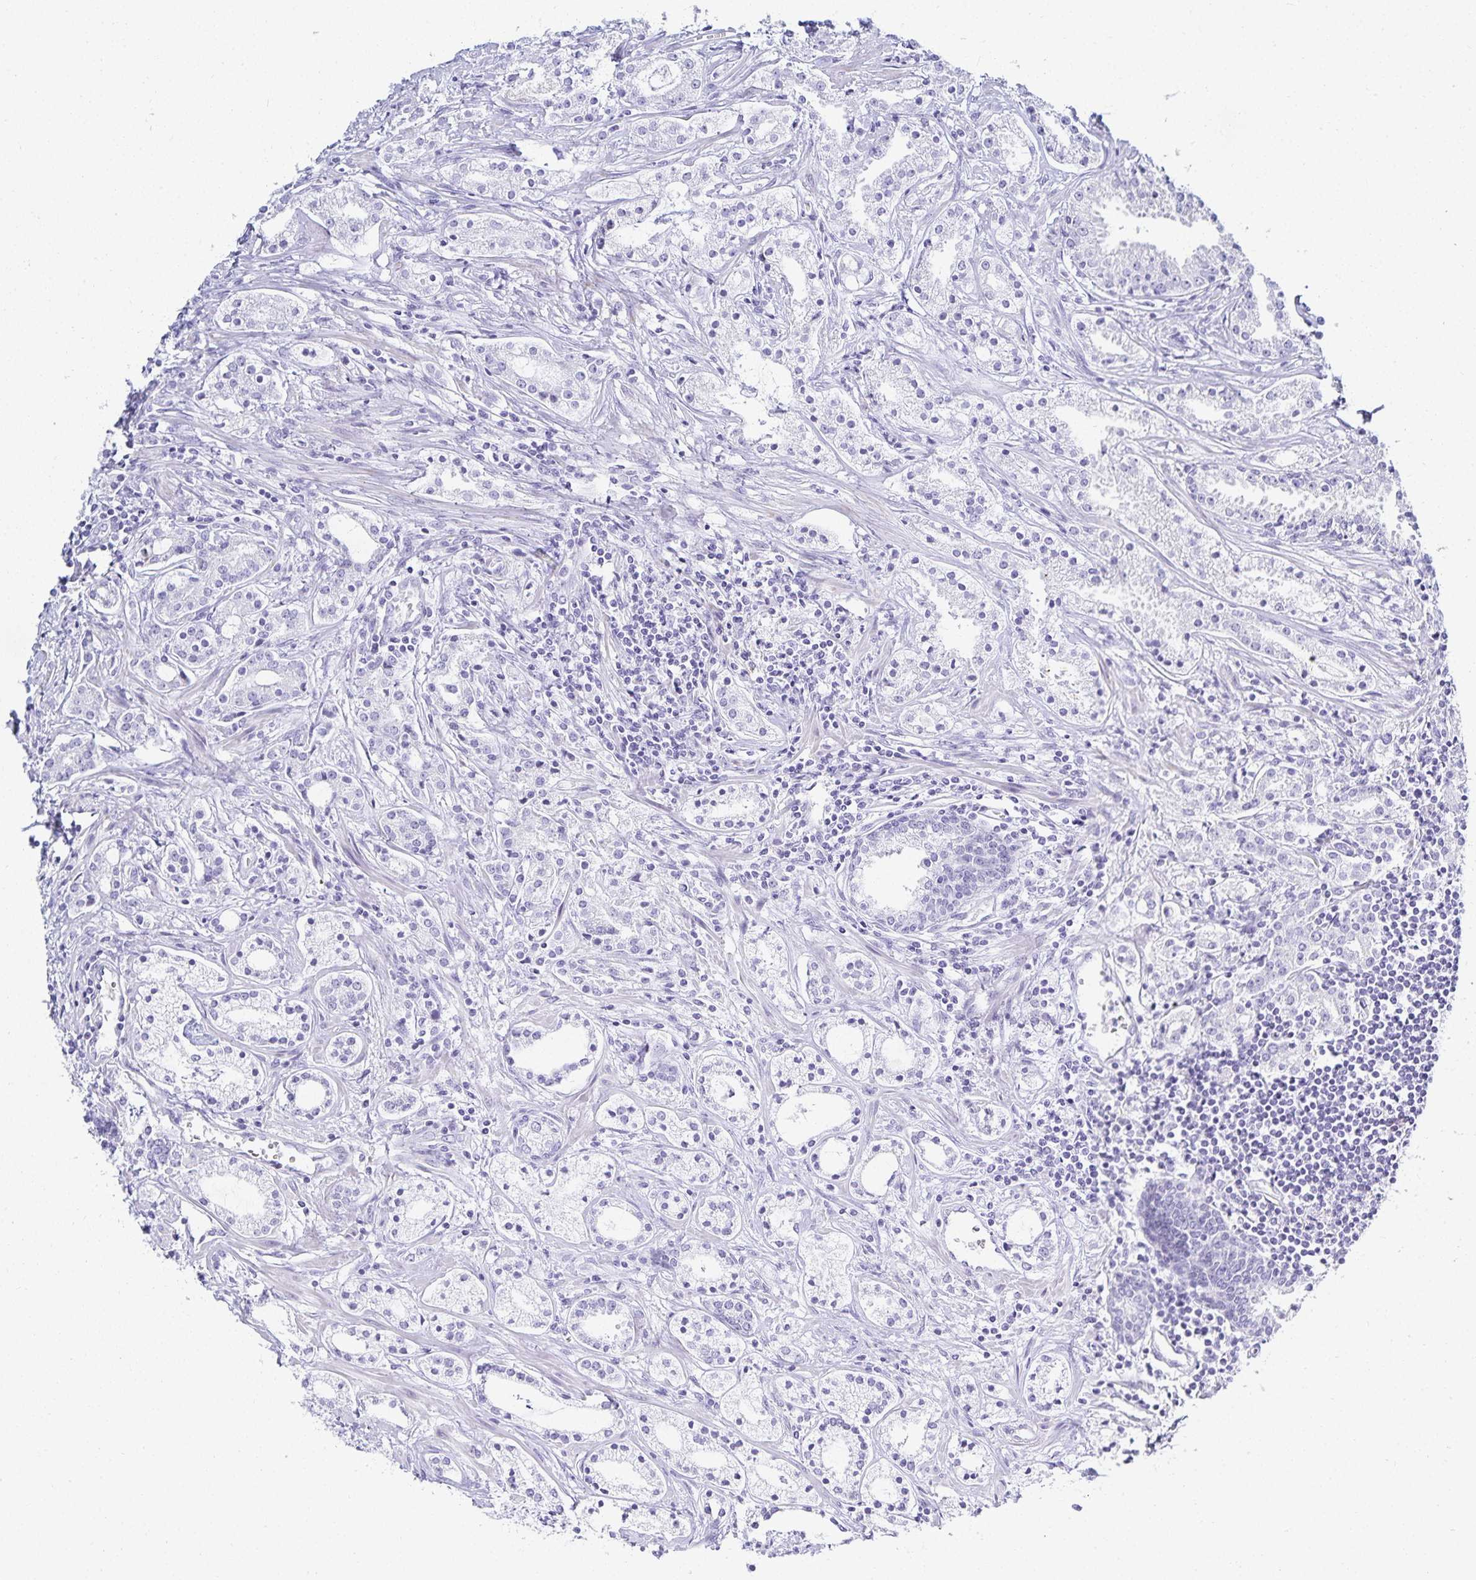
{"staining": {"intensity": "negative", "quantity": "none", "location": "none"}, "tissue": "prostate cancer", "cell_type": "Tumor cells", "image_type": "cancer", "snomed": [{"axis": "morphology", "description": "Adenocarcinoma, Medium grade"}, {"axis": "topography", "description": "Prostate"}], "caption": "High magnification brightfield microscopy of prostate medium-grade adenocarcinoma stained with DAB (brown) and counterstained with hematoxylin (blue): tumor cells show no significant positivity.", "gene": "GP2", "patient": {"sex": "male", "age": 57}}